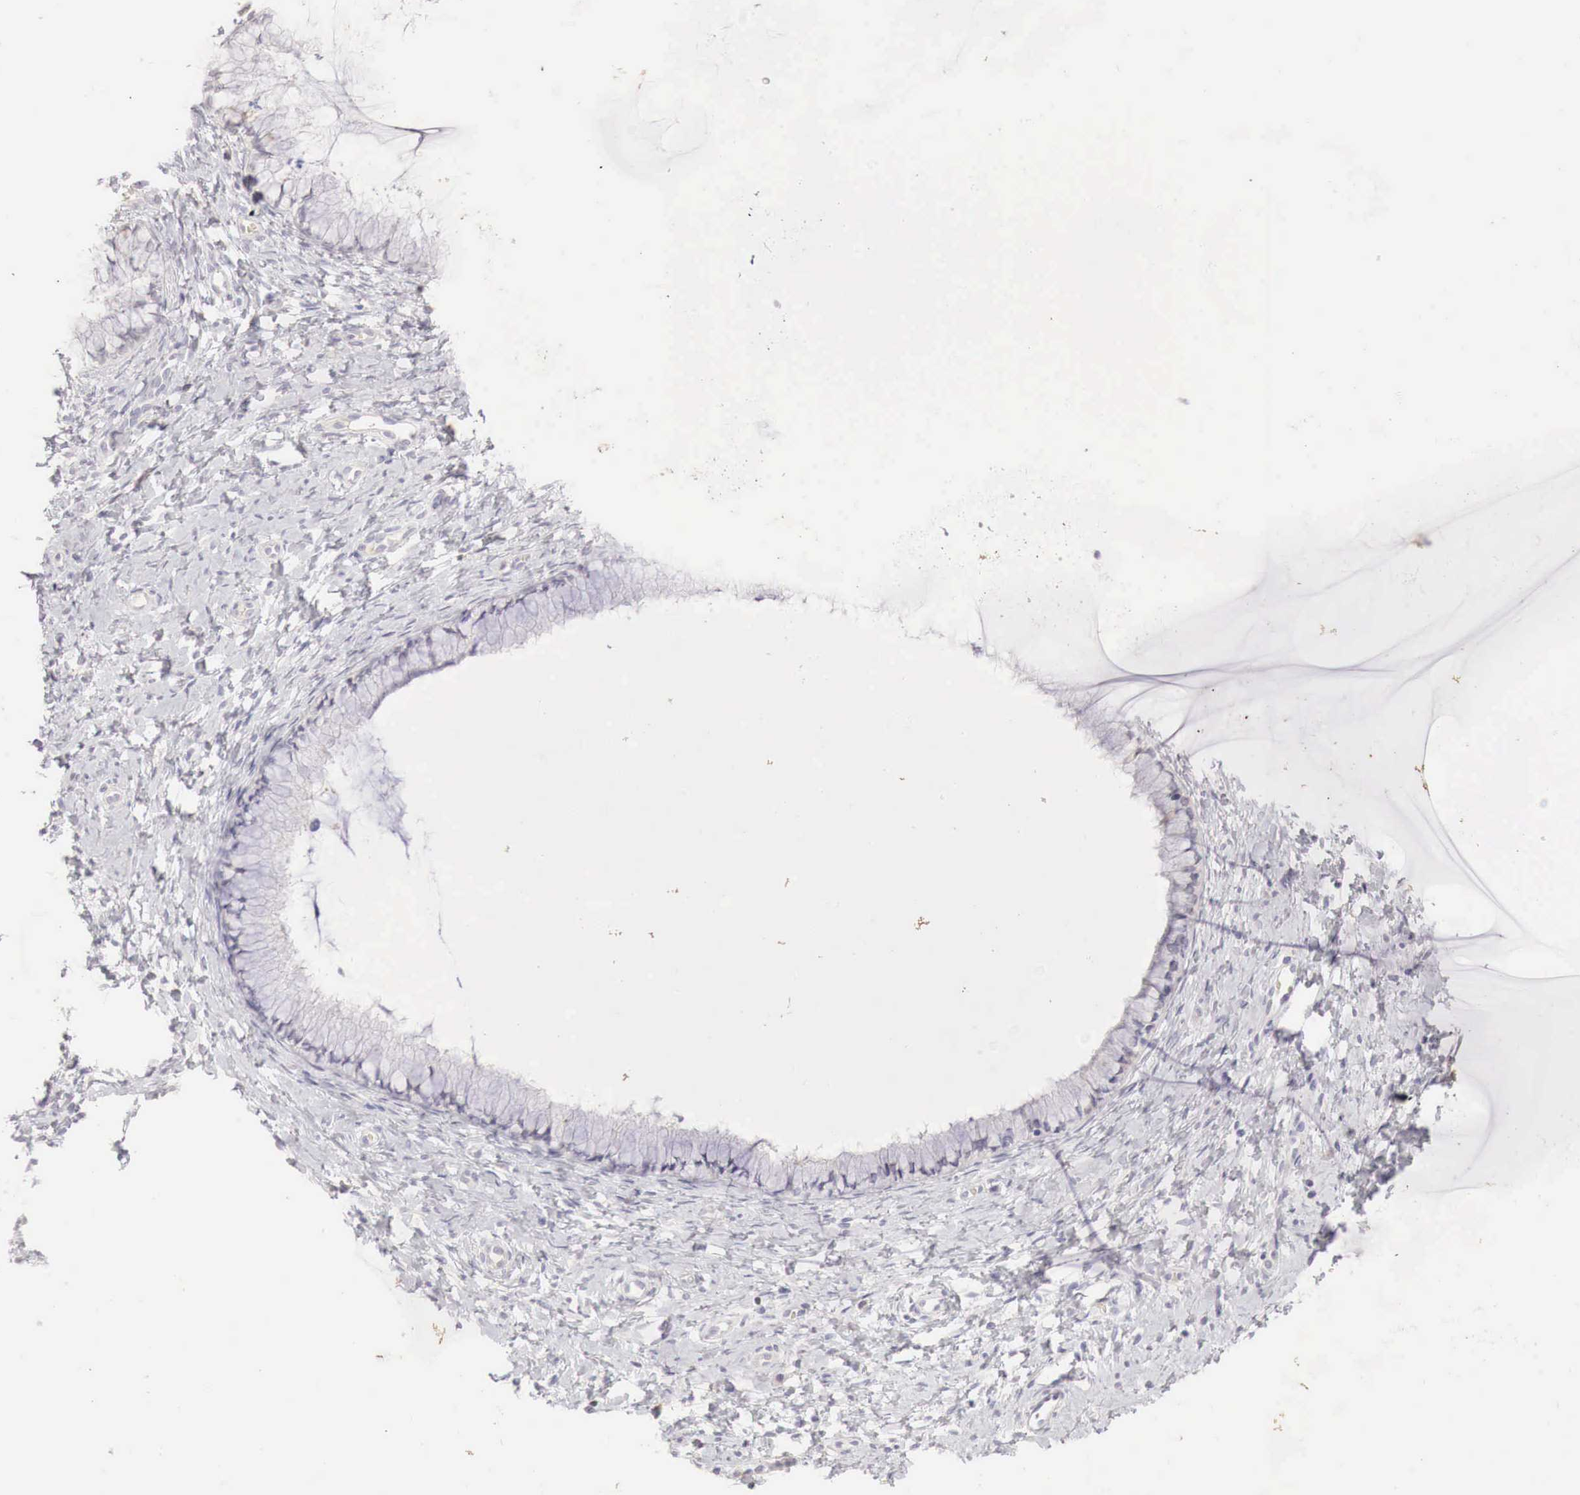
{"staining": {"intensity": "negative", "quantity": "none", "location": "none"}, "tissue": "cervix", "cell_type": "Glandular cells", "image_type": "normal", "snomed": [{"axis": "morphology", "description": "Normal tissue, NOS"}, {"axis": "topography", "description": "Cervix"}], "caption": "Immunohistochemistry of benign cervix demonstrates no staining in glandular cells. Nuclei are stained in blue.", "gene": "GATA1", "patient": {"sex": "female", "age": 53}}